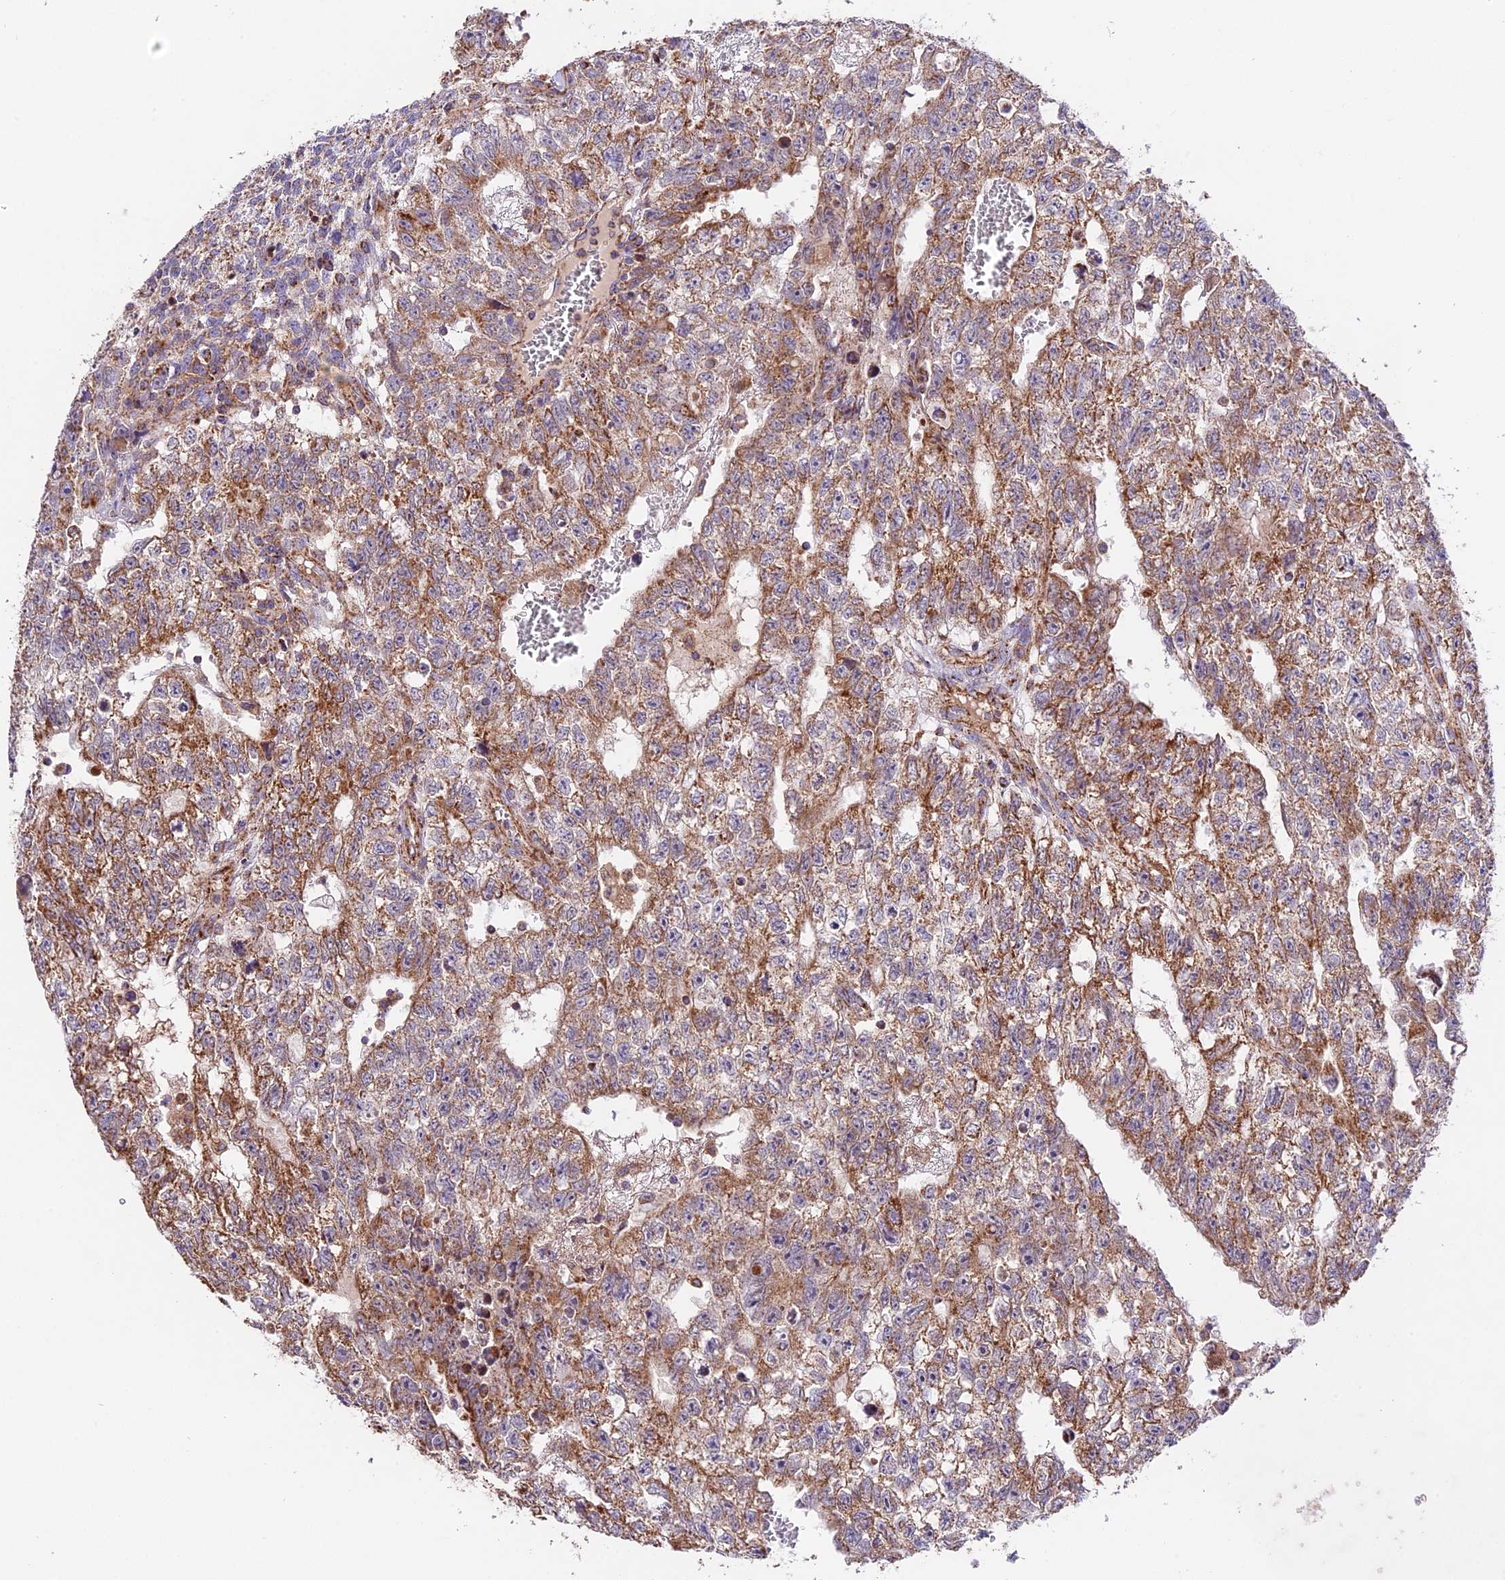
{"staining": {"intensity": "moderate", "quantity": ">75%", "location": "cytoplasmic/membranous"}, "tissue": "testis cancer", "cell_type": "Tumor cells", "image_type": "cancer", "snomed": [{"axis": "morphology", "description": "Carcinoma, Embryonal, NOS"}, {"axis": "topography", "description": "Testis"}], "caption": "Testis cancer stained for a protein (brown) exhibits moderate cytoplasmic/membranous positive staining in about >75% of tumor cells.", "gene": "NDUFA8", "patient": {"sex": "male", "age": 26}}